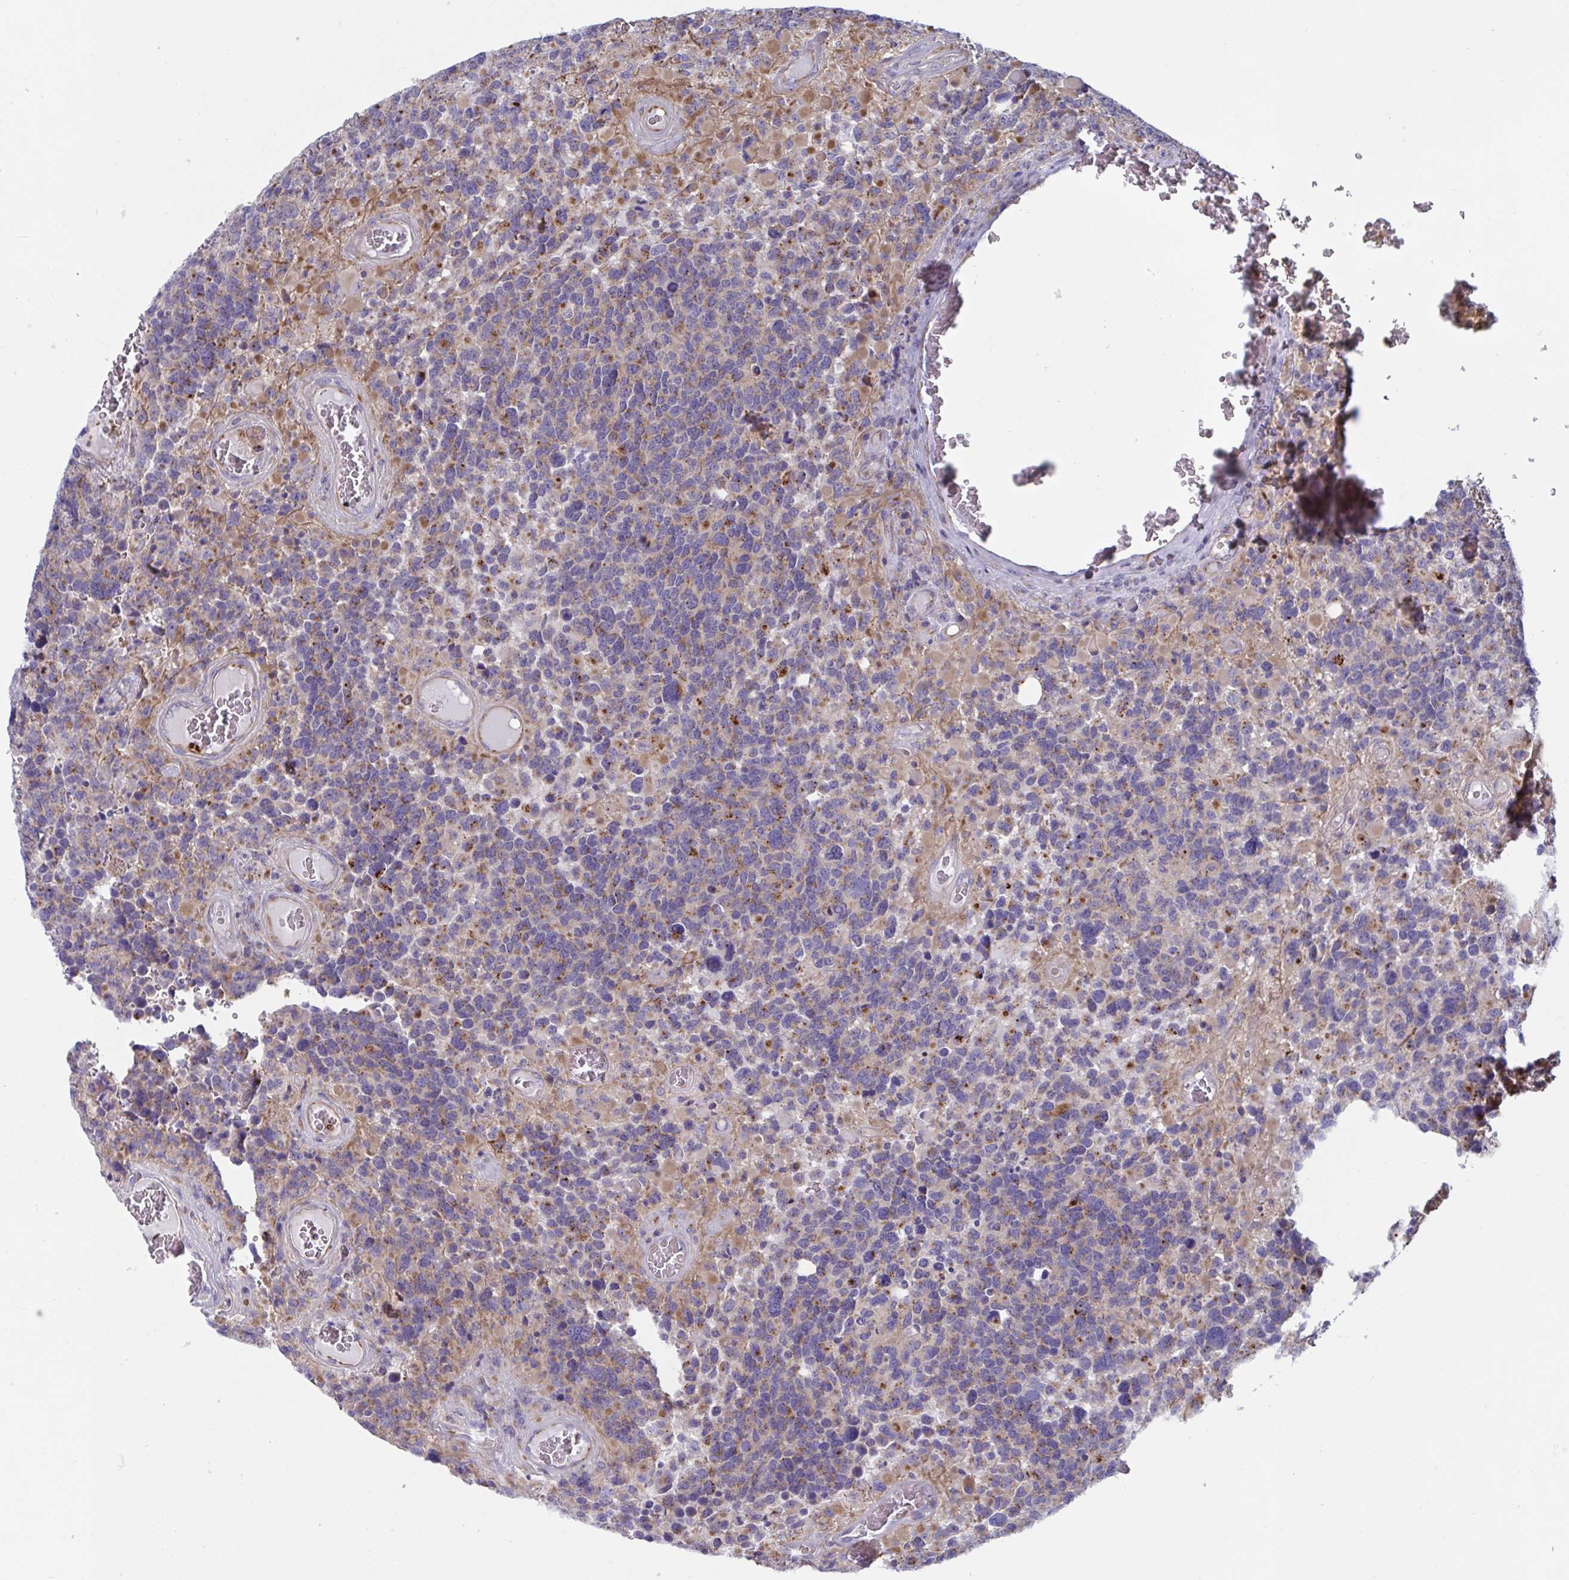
{"staining": {"intensity": "moderate", "quantity": "25%-75%", "location": "cytoplasmic/membranous"}, "tissue": "glioma", "cell_type": "Tumor cells", "image_type": "cancer", "snomed": [{"axis": "morphology", "description": "Glioma, malignant, High grade"}, {"axis": "topography", "description": "Brain"}], "caption": "Immunohistochemistry histopathology image of neoplastic tissue: human glioma stained using immunohistochemistry shows medium levels of moderate protein expression localized specifically in the cytoplasmic/membranous of tumor cells, appearing as a cytoplasmic/membranous brown color.", "gene": "SLC9A6", "patient": {"sex": "female", "age": 40}}